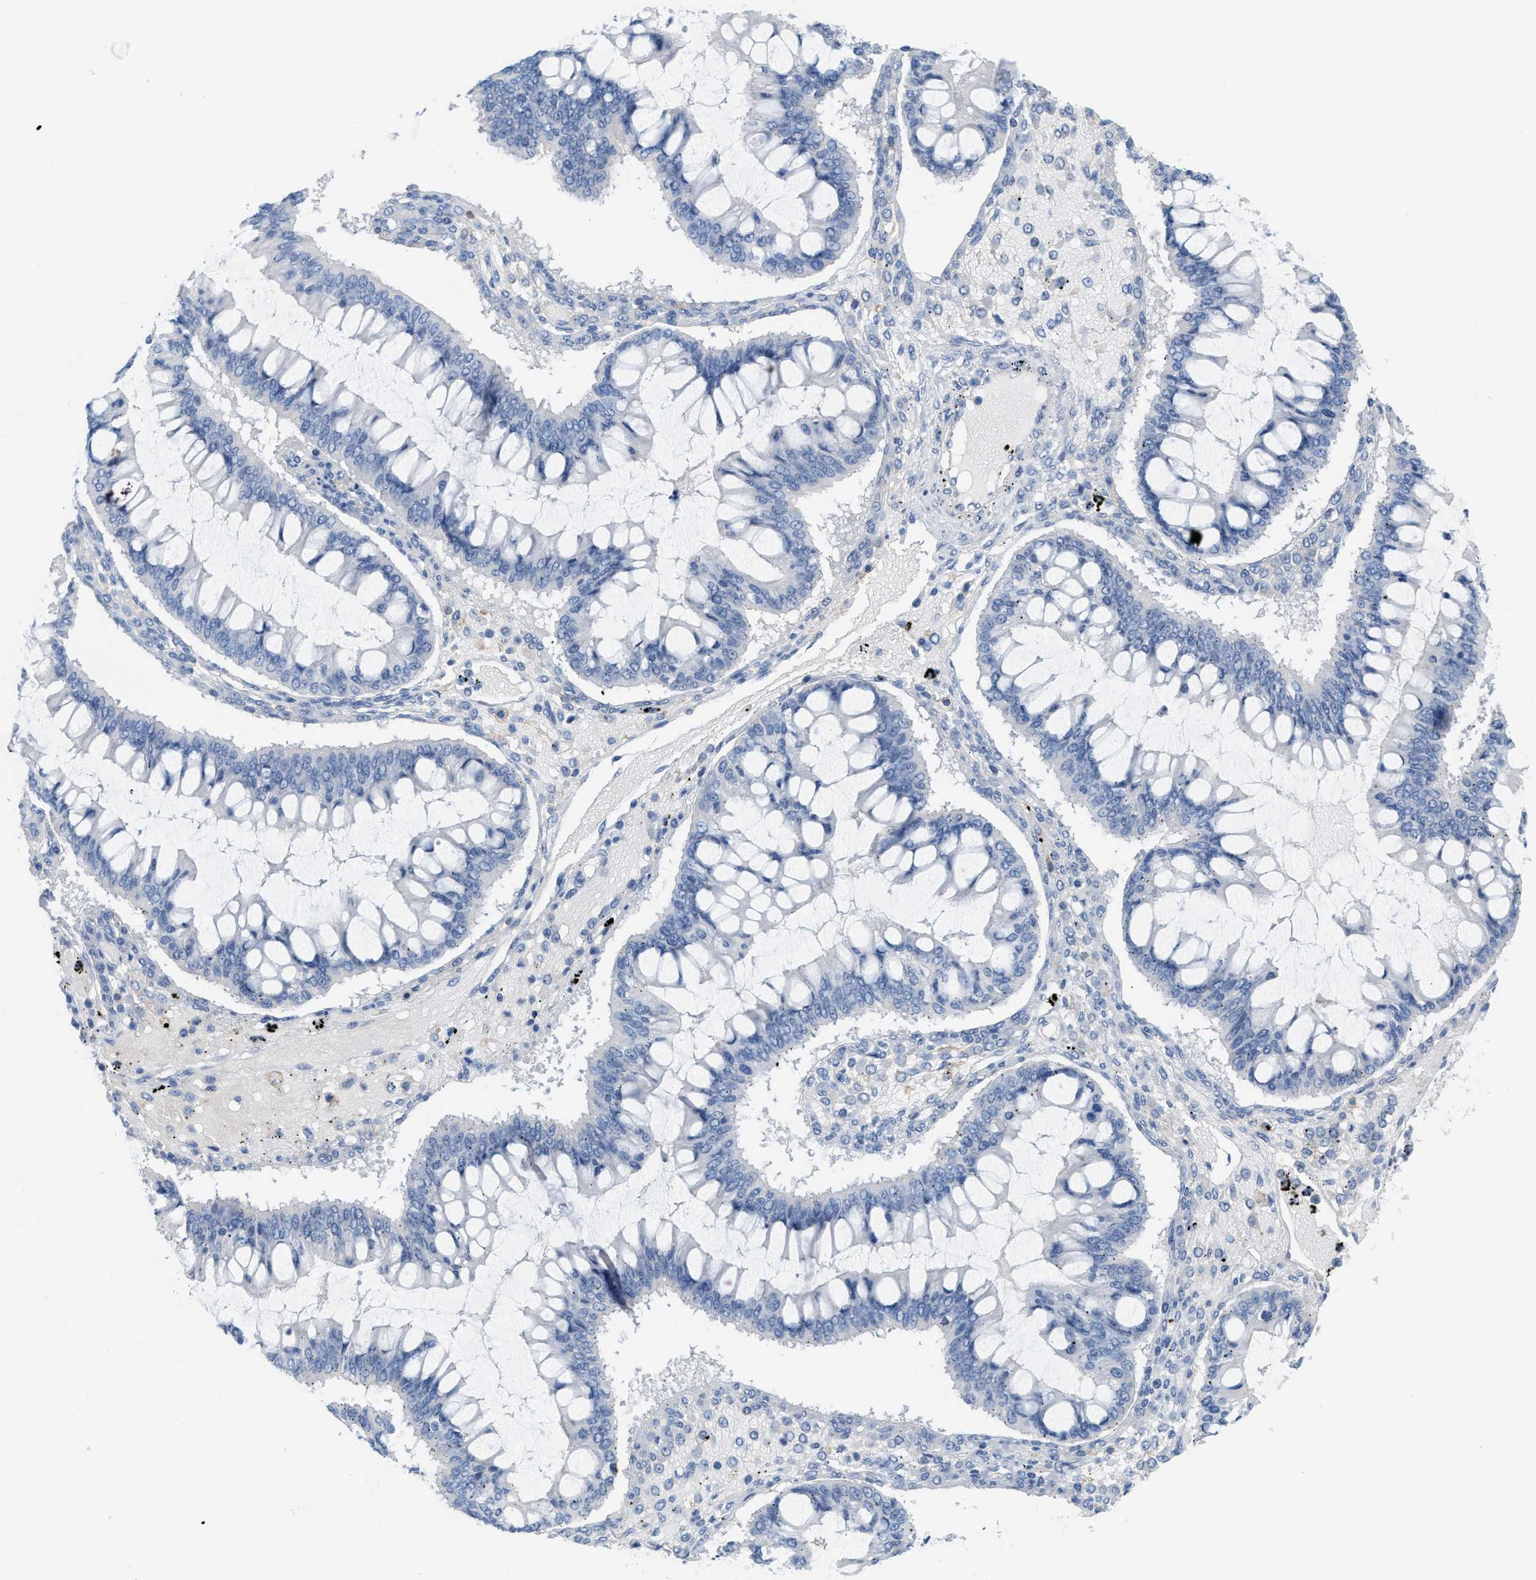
{"staining": {"intensity": "negative", "quantity": "none", "location": "none"}, "tissue": "ovarian cancer", "cell_type": "Tumor cells", "image_type": "cancer", "snomed": [{"axis": "morphology", "description": "Cystadenocarcinoma, mucinous, NOS"}, {"axis": "topography", "description": "Ovary"}], "caption": "A histopathology image of human ovarian cancer (mucinous cystadenocarcinoma) is negative for staining in tumor cells. (Stains: DAB (3,3'-diaminobenzidine) immunohistochemistry with hematoxylin counter stain, Microscopy: brightfield microscopy at high magnification).", "gene": "SLC3A2", "patient": {"sex": "female", "age": 73}}